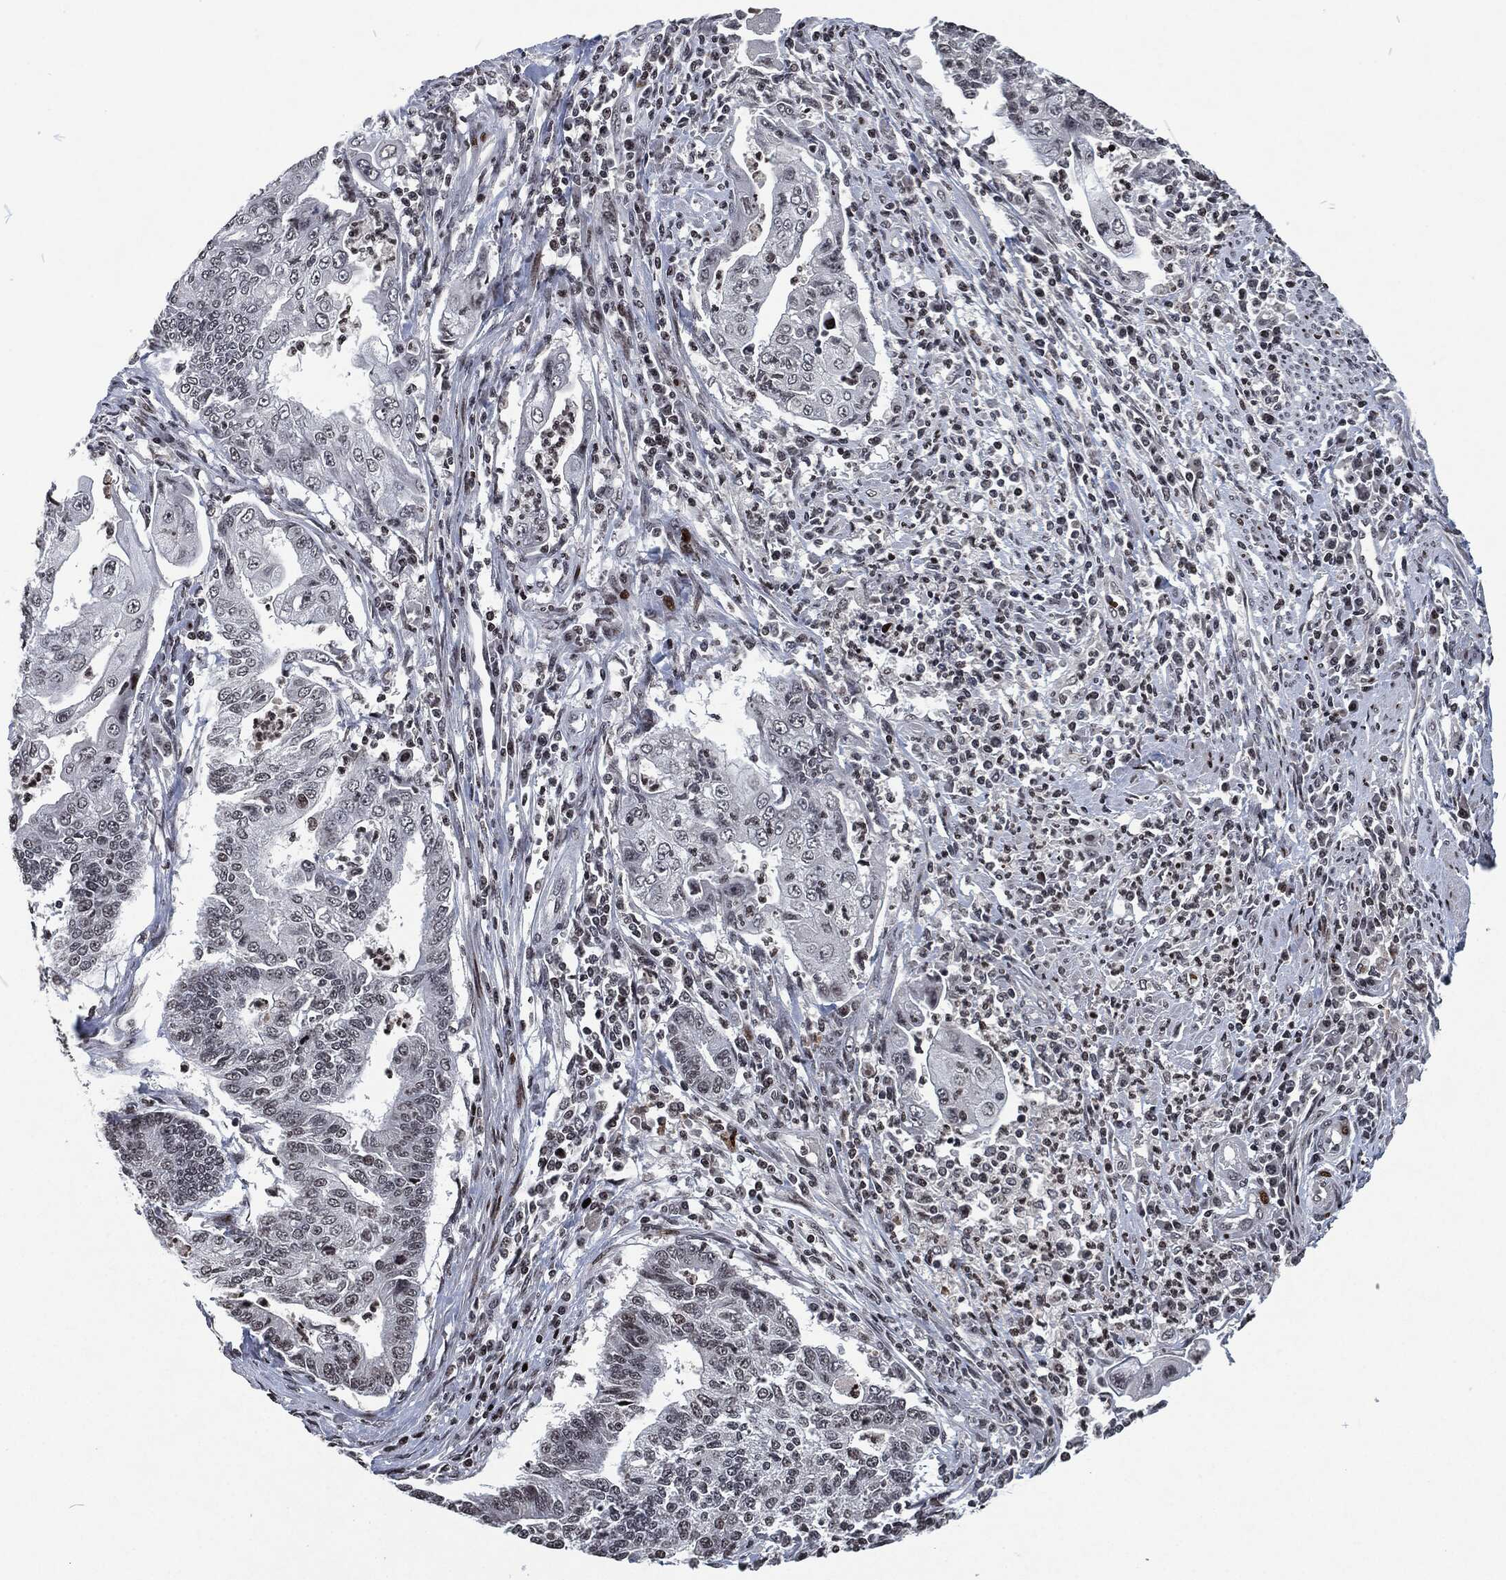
{"staining": {"intensity": "negative", "quantity": "none", "location": "none"}, "tissue": "endometrial cancer", "cell_type": "Tumor cells", "image_type": "cancer", "snomed": [{"axis": "morphology", "description": "Adenocarcinoma, NOS"}, {"axis": "topography", "description": "Uterus"}, {"axis": "topography", "description": "Endometrium"}], "caption": "Histopathology image shows no protein positivity in tumor cells of endometrial cancer (adenocarcinoma) tissue.", "gene": "EGFR", "patient": {"sex": "female", "age": 54}}